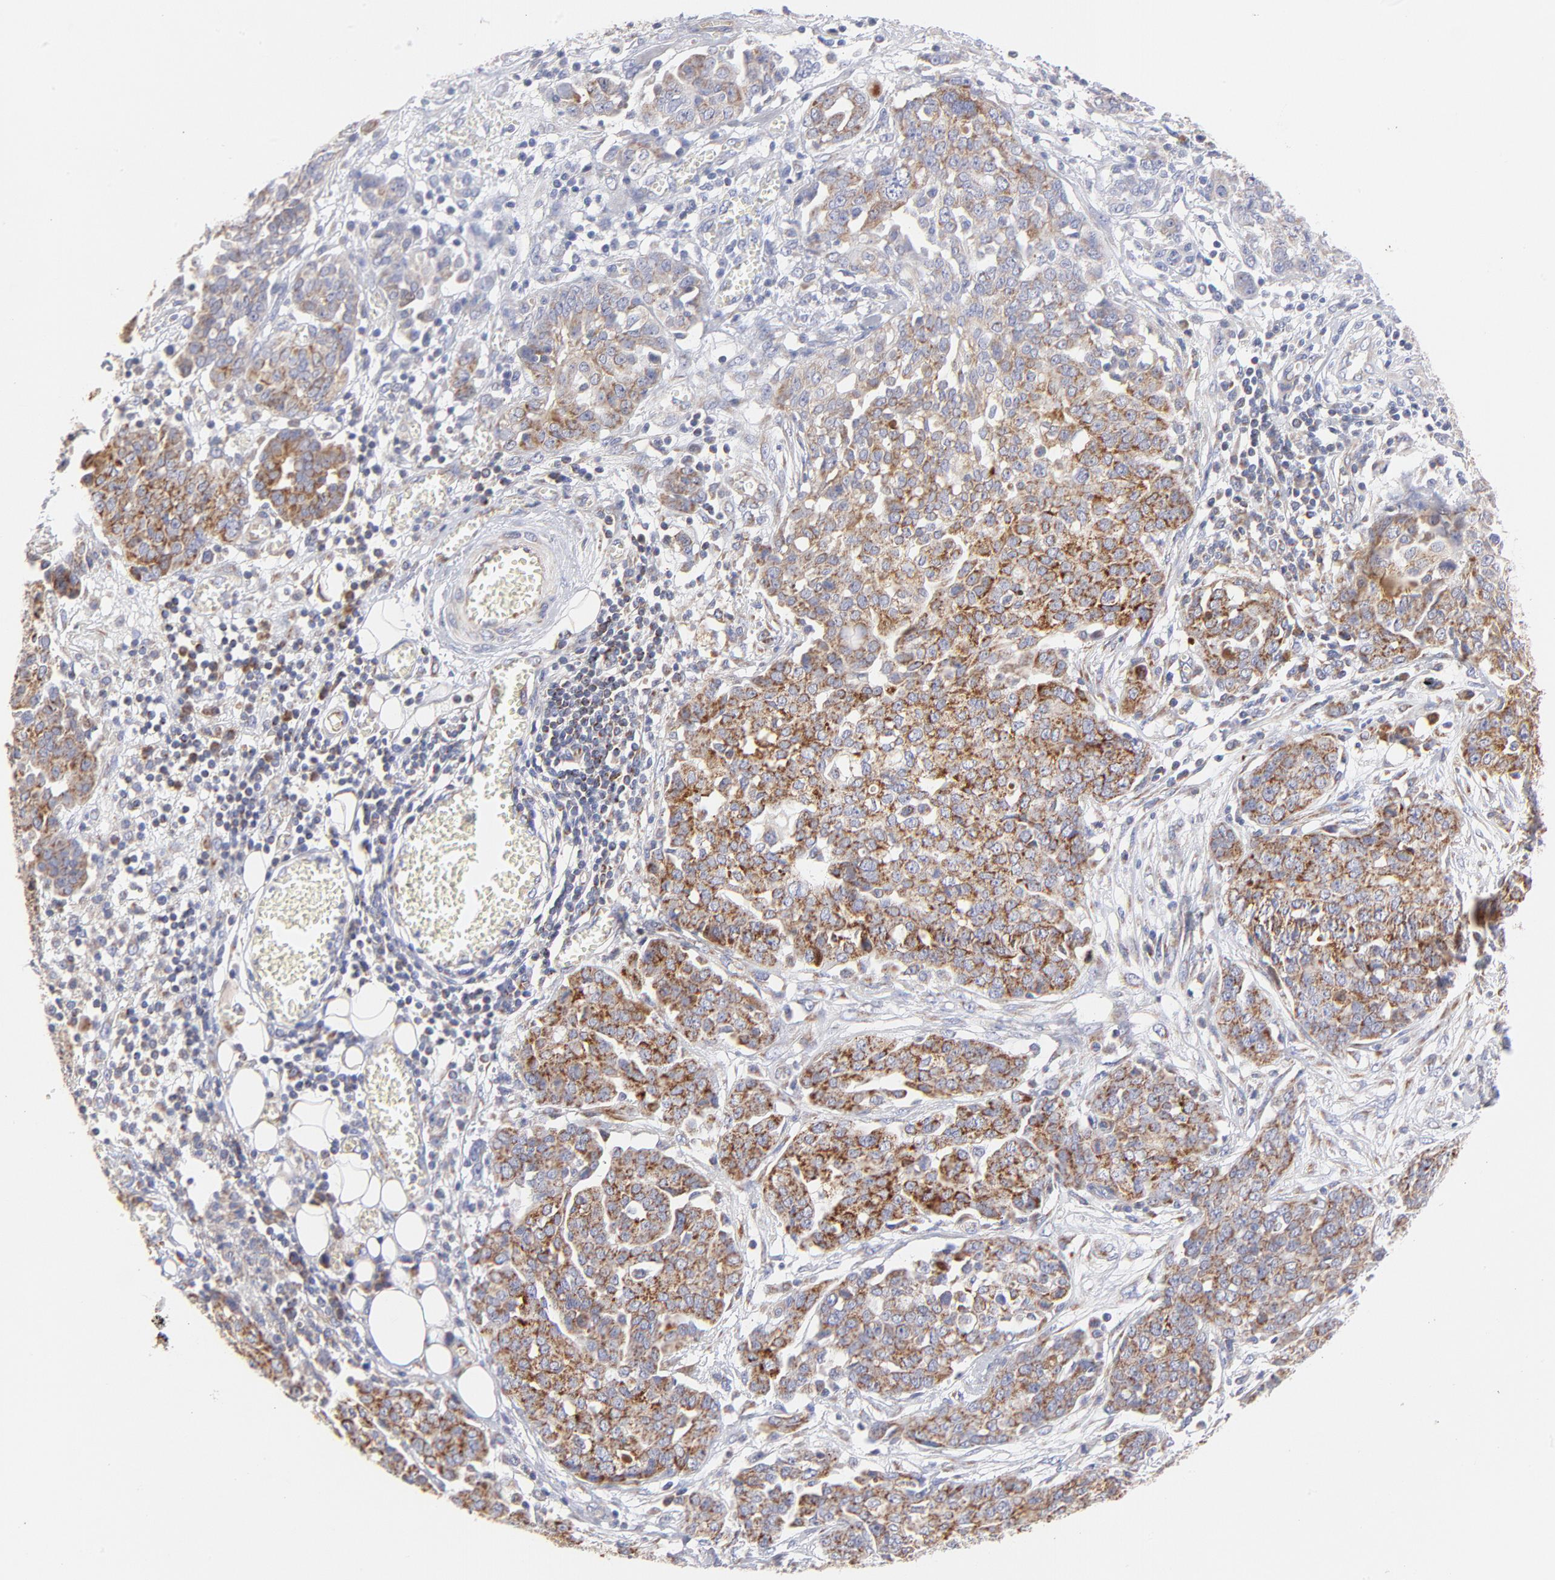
{"staining": {"intensity": "moderate", "quantity": ">75%", "location": "cytoplasmic/membranous"}, "tissue": "ovarian cancer", "cell_type": "Tumor cells", "image_type": "cancer", "snomed": [{"axis": "morphology", "description": "Cystadenocarcinoma, serous, NOS"}, {"axis": "topography", "description": "Soft tissue"}, {"axis": "topography", "description": "Ovary"}], "caption": "Protein expression analysis of human ovarian serous cystadenocarcinoma reveals moderate cytoplasmic/membranous expression in approximately >75% of tumor cells.", "gene": "TIMM8A", "patient": {"sex": "female", "age": 57}}